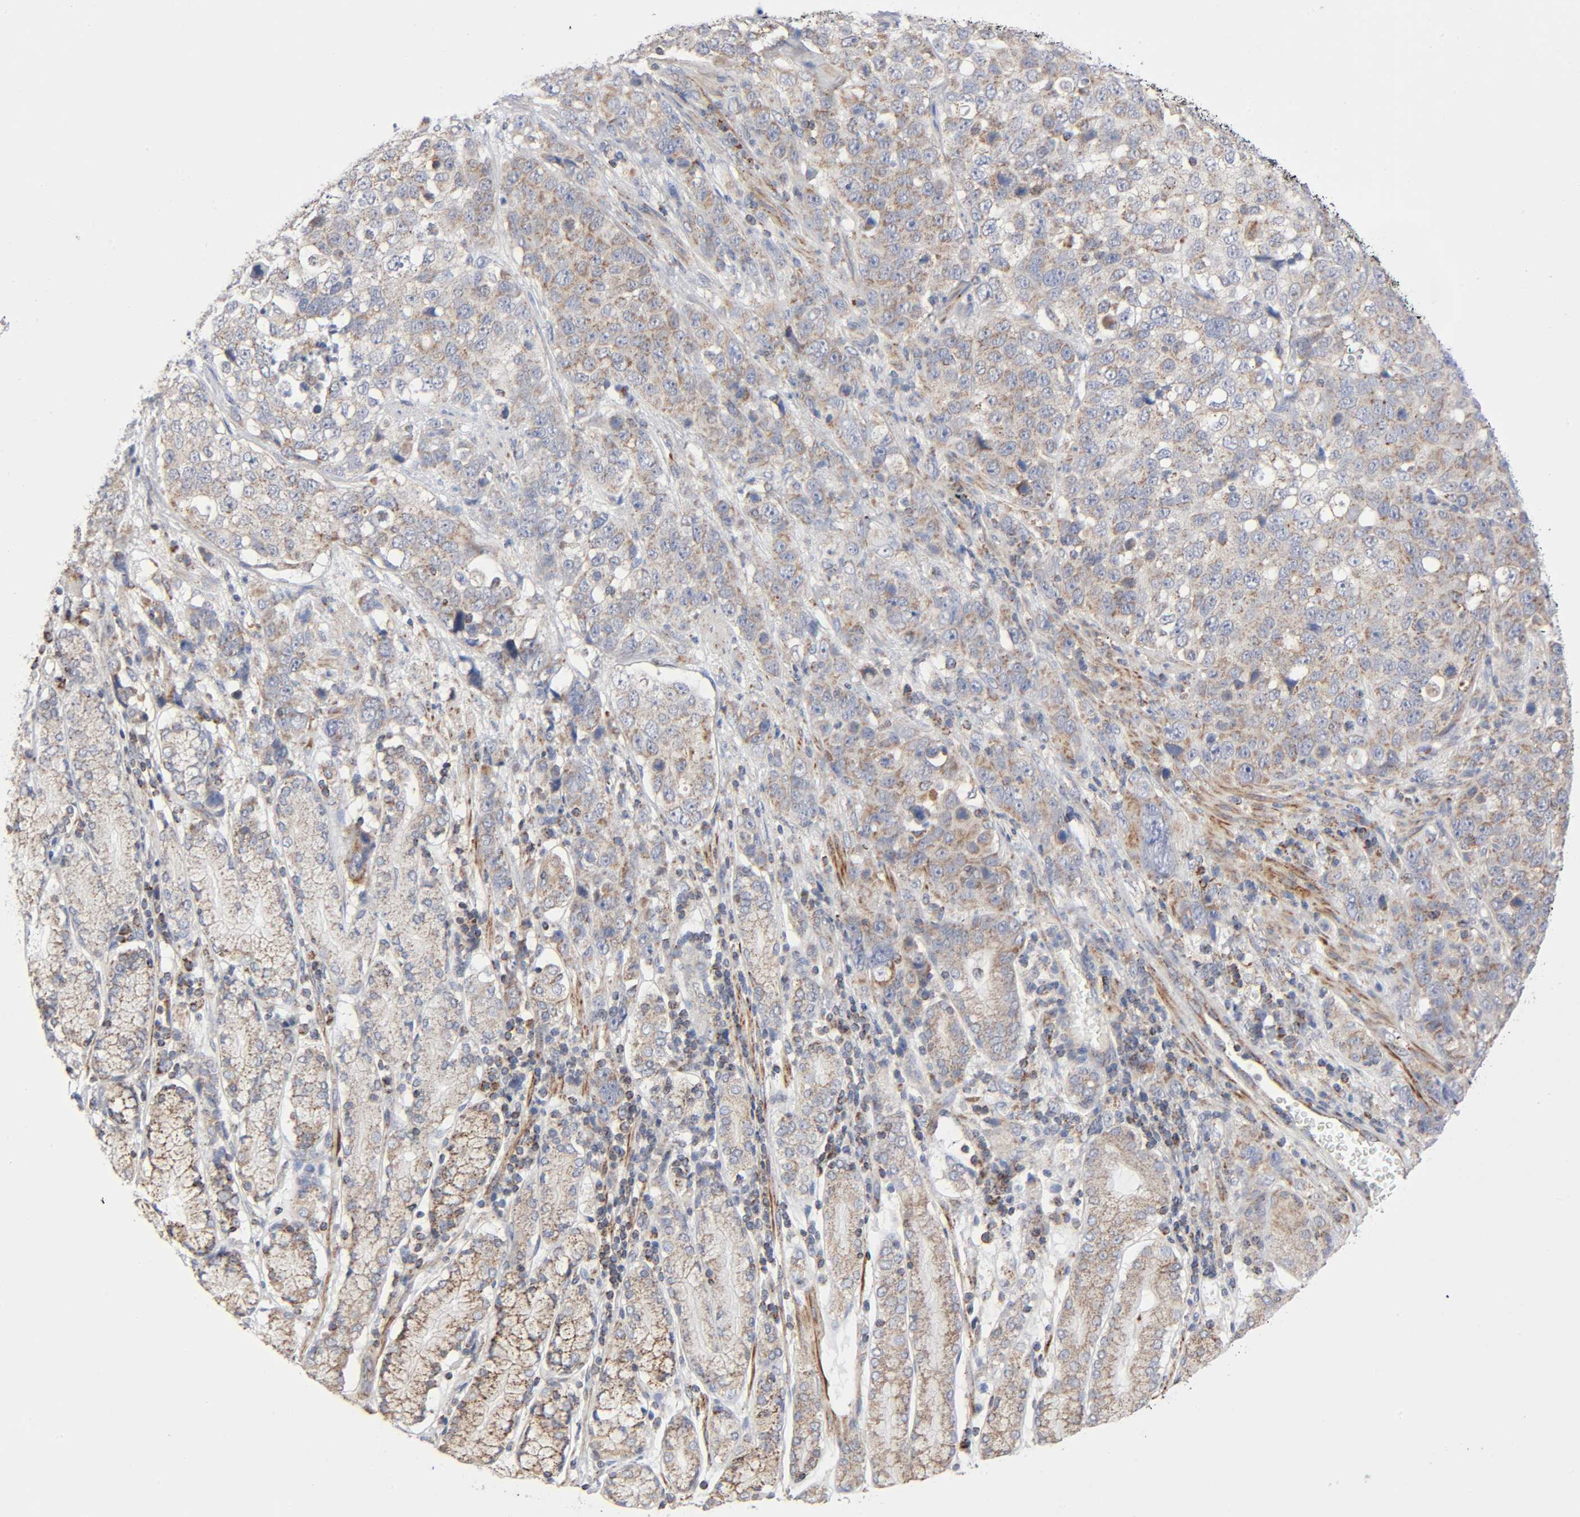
{"staining": {"intensity": "moderate", "quantity": ">75%", "location": "cytoplasmic/membranous"}, "tissue": "stomach cancer", "cell_type": "Tumor cells", "image_type": "cancer", "snomed": [{"axis": "morphology", "description": "Normal tissue, NOS"}, {"axis": "morphology", "description": "Adenocarcinoma, NOS"}, {"axis": "topography", "description": "Stomach"}], "caption": "Moderate cytoplasmic/membranous protein staining is appreciated in approximately >75% of tumor cells in stomach adenocarcinoma.", "gene": "SYT16", "patient": {"sex": "male", "age": 48}}